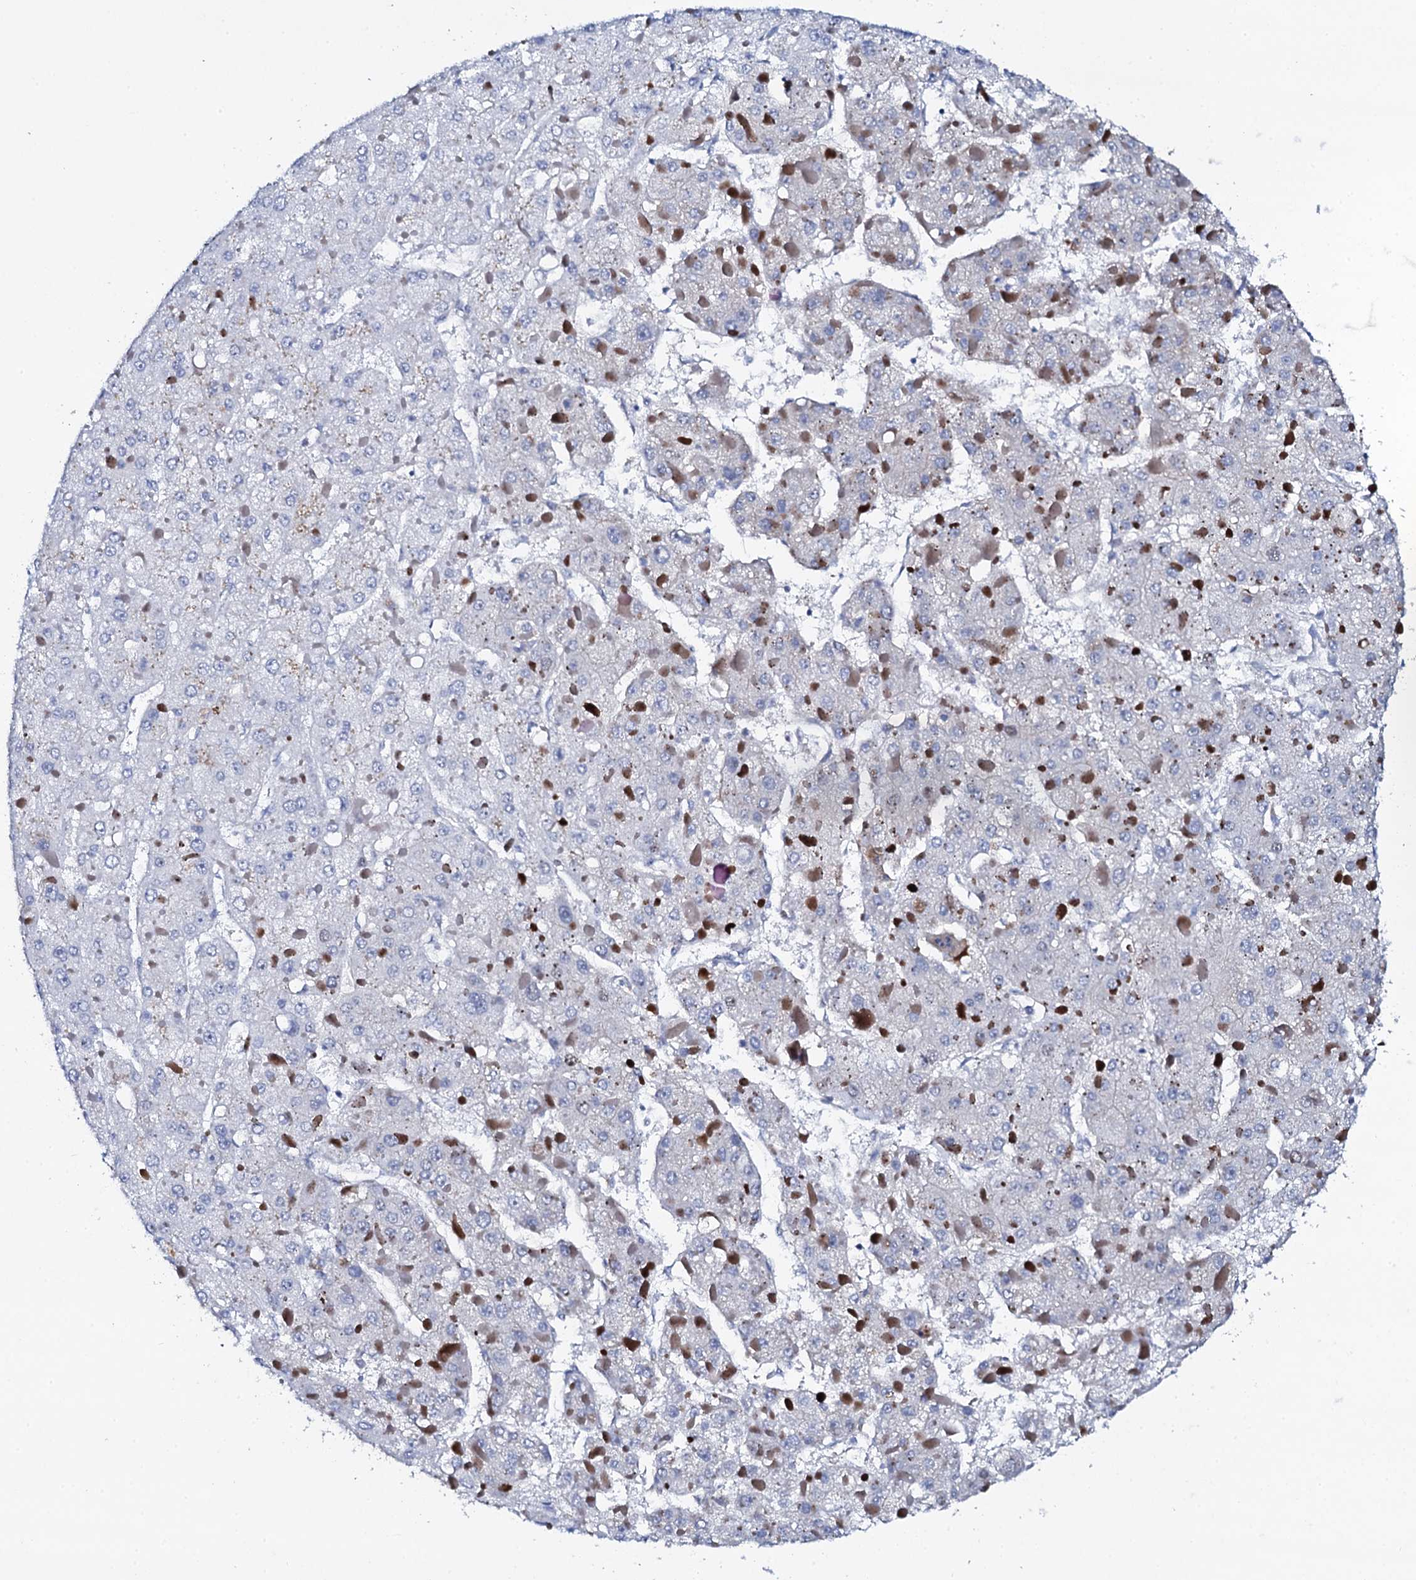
{"staining": {"intensity": "negative", "quantity": "none", "location": "none"}, "tissue": "liver cancer", "cell_type": "Tumor cells", "image_type": "cancer", "snomed": [{"axis": "morphology", "description": "Carcinoma, Hepatocellular, NOS"}, {"axis": "topography", "description": "Liver"}], "caption": "The histopathology image reveals no significant staining in tumor cells of liver hepatocellular carcinoma.", "gene": "NUDT13", "patient": {"sex": "female", "age": 73}}